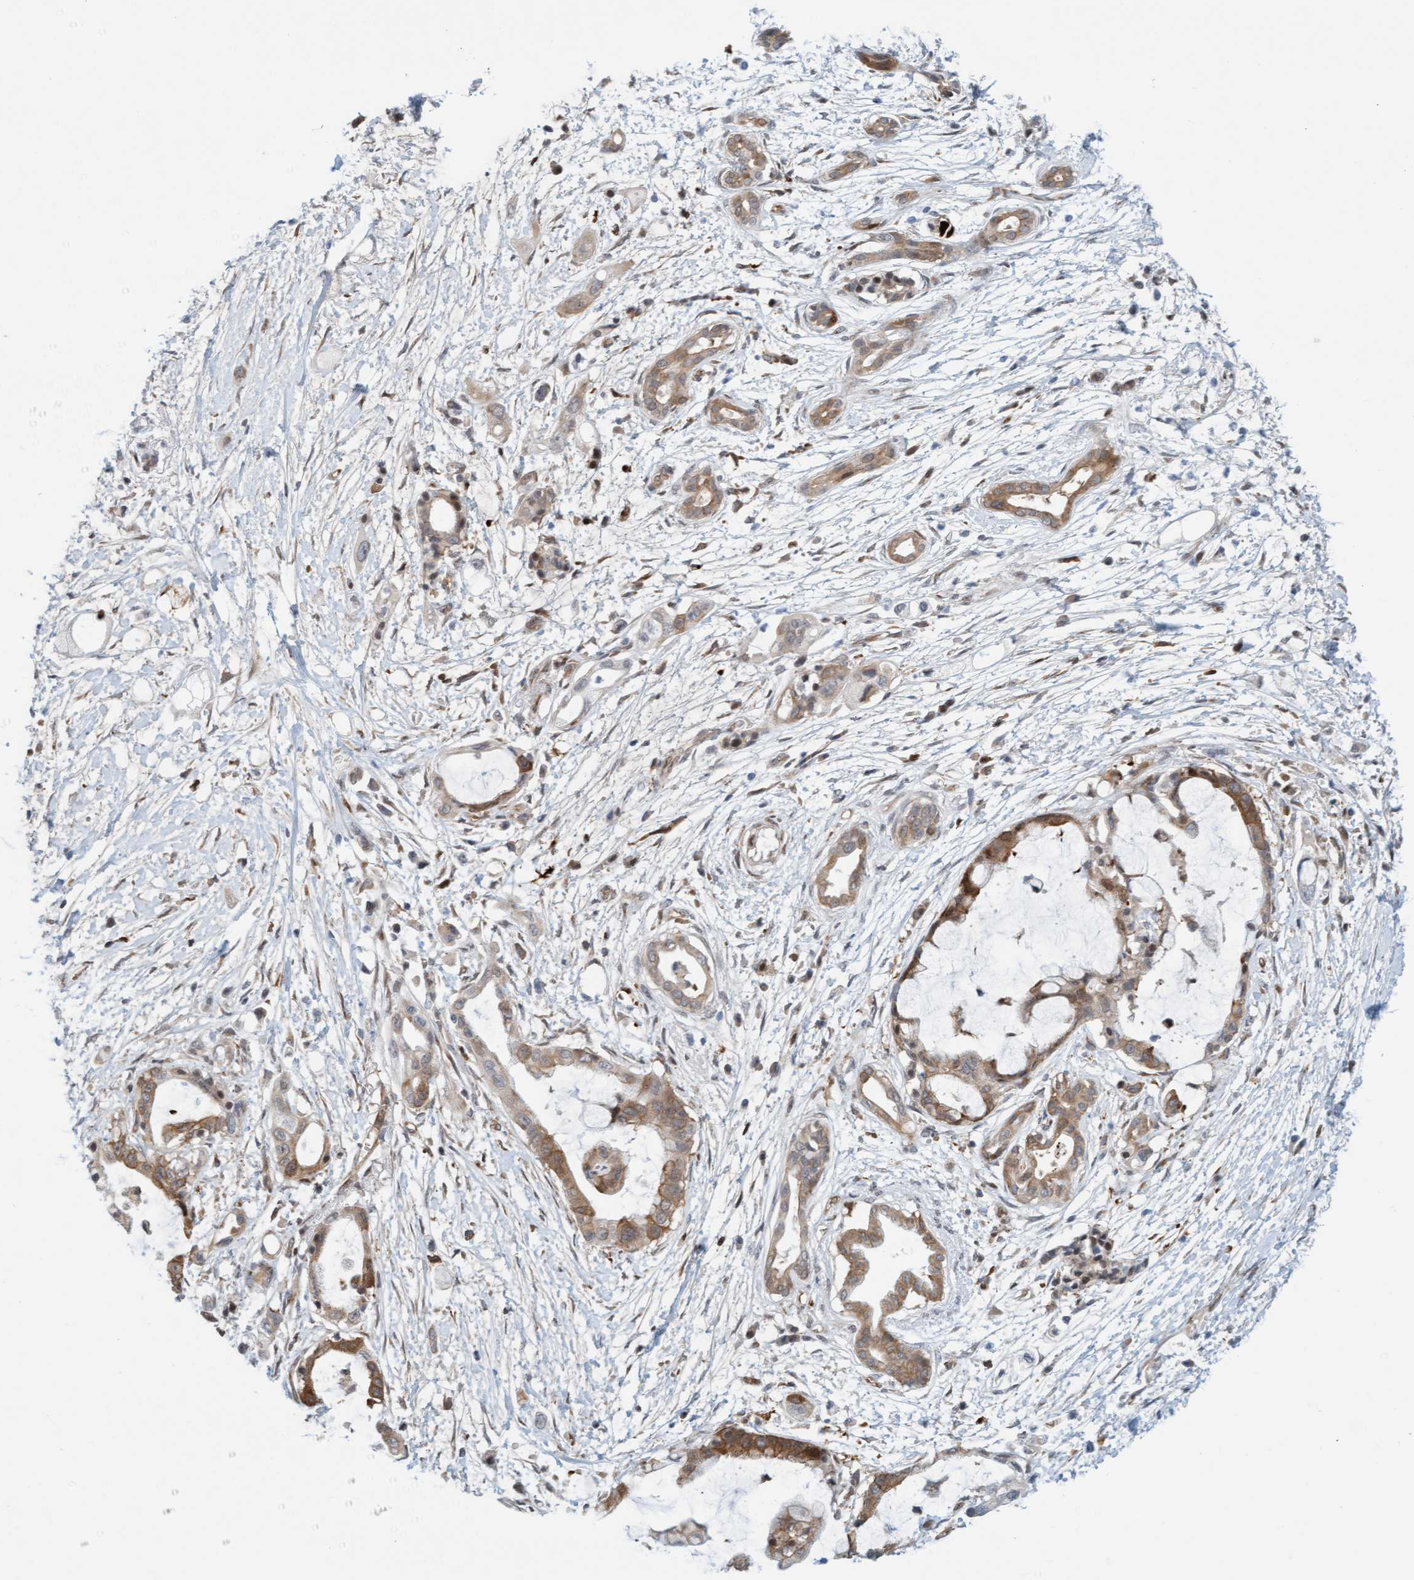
{"staining": {"intensity": "moderate", "quantity": "25%-75%", "location": "cytoplasmic/membranous"}, "tissue": "pancreatic cancer", "cell_type": "Tumor cells", "image_type": "cancer", "snomed": [{"axis": "morphology", "description": "Adenocarcinoma, NOS"}, {"axis": "topography", "description": "Pancreas"}], "caption": "Moderate cytoplasmic/membranous positivity is seen in approximately 25%-75% of tumor cells in pancreatic cancer (adenocarcinoma). Ihc stains the protein of interest in brown and the nuclei are stained blue.", "gene": "EIF4EBP1", "patient": {"sex": "male", "age": 59}}